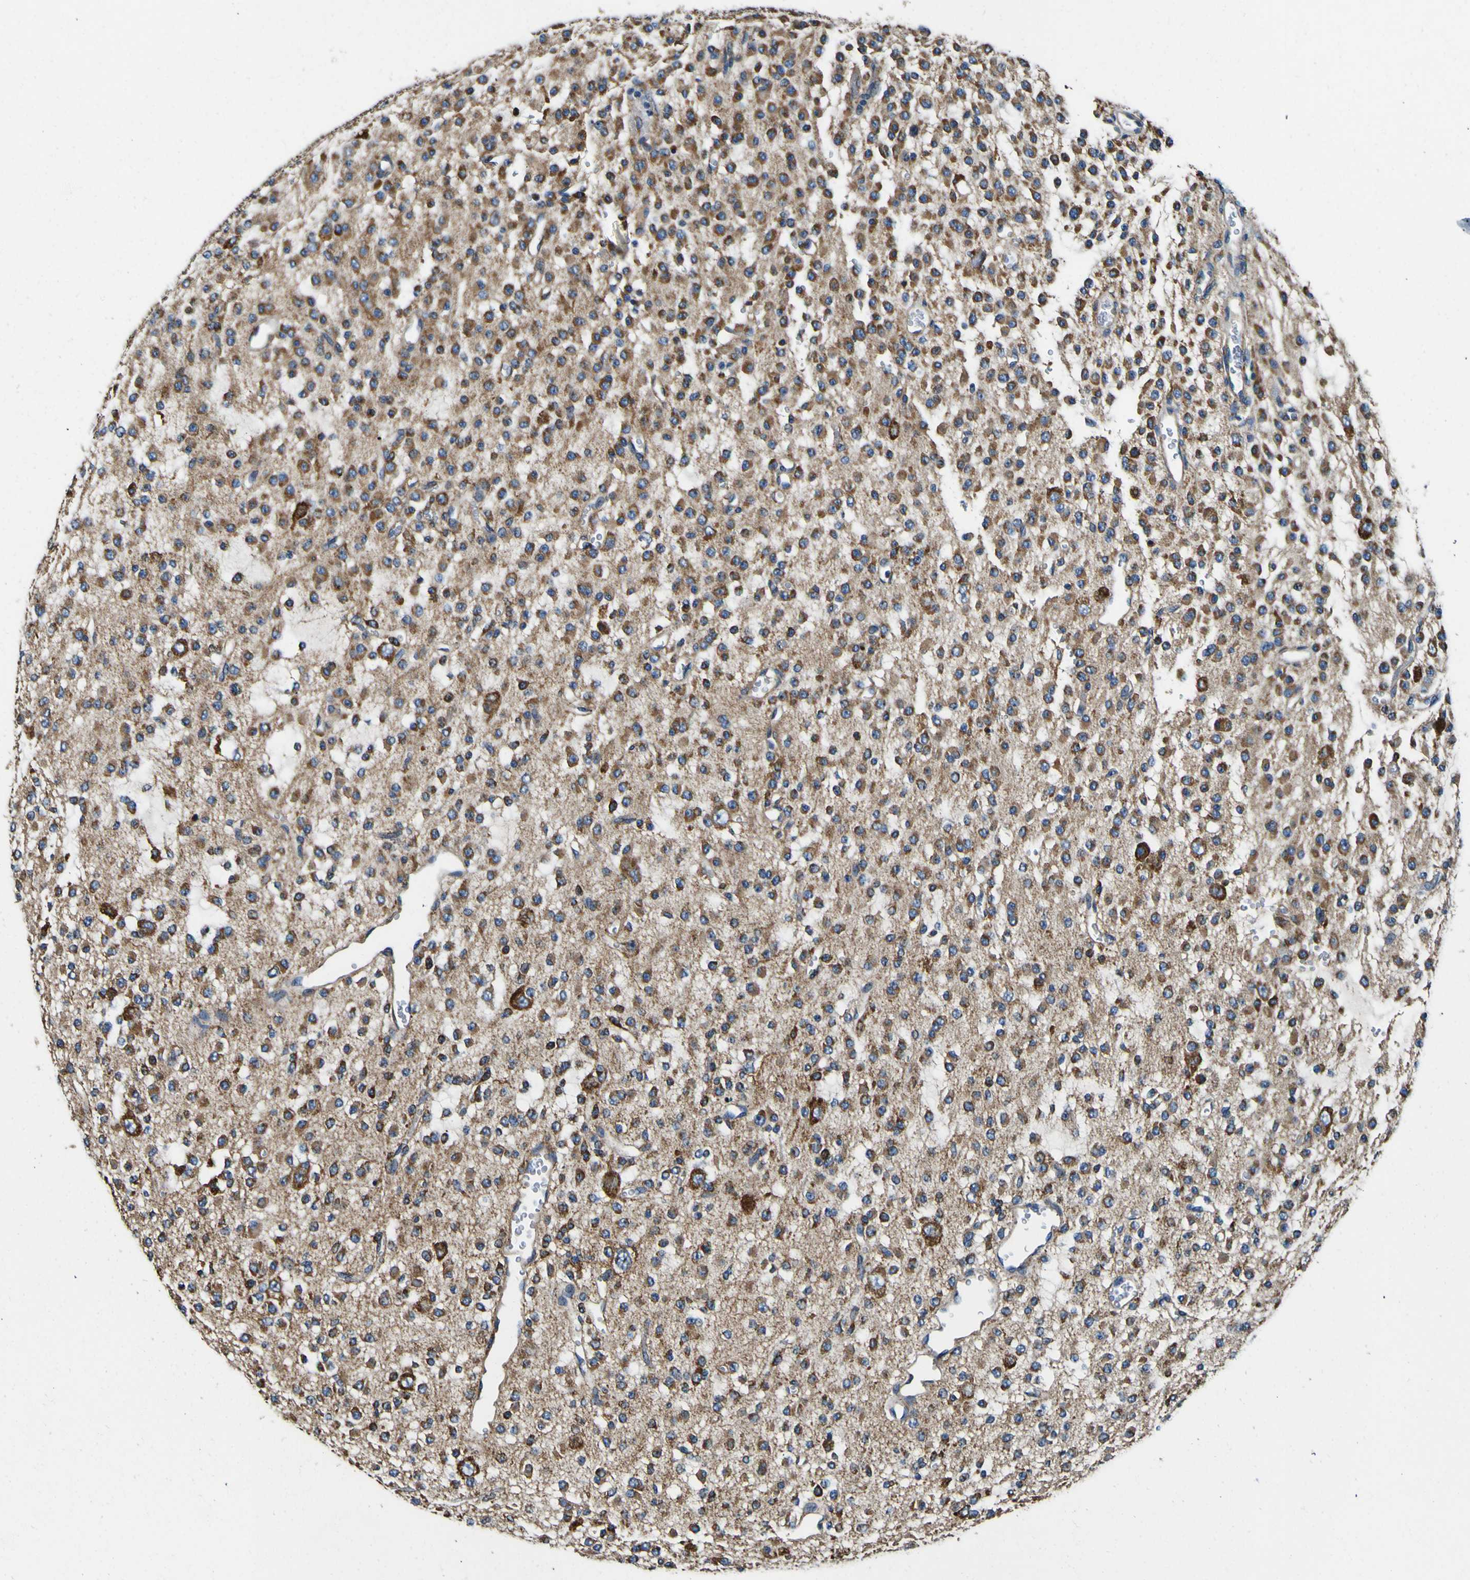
{"staining": {"intensity": "strong", "quantity": "25%-75%", "location": "cytoplasmic/membranous"}, "tissue": "glioma", "cell_type": "Tumor cells", "image_type": "cancer", "snomed": [{"axis": "morphology", "description": "Glioma, malignant, Low grade"}, {"axis": "topography", "description": "Brain"}], "caption": "Immunohistochemistry staining of malignant low-grade glioma, which demonstrates high levels of strong cytoplasmic/membranous expression in approximately 25%-75% of tumor cells indicating strong cytoplasmic/membranous protein staining. The staining was performed using DAB (3,3'-diaminobenzidine) (brown) for protein detection and nuclei were counterstained in hematoxylin (blue).", "gene": "INPP5A", "patient": {"sex": "male", "age": 38}}